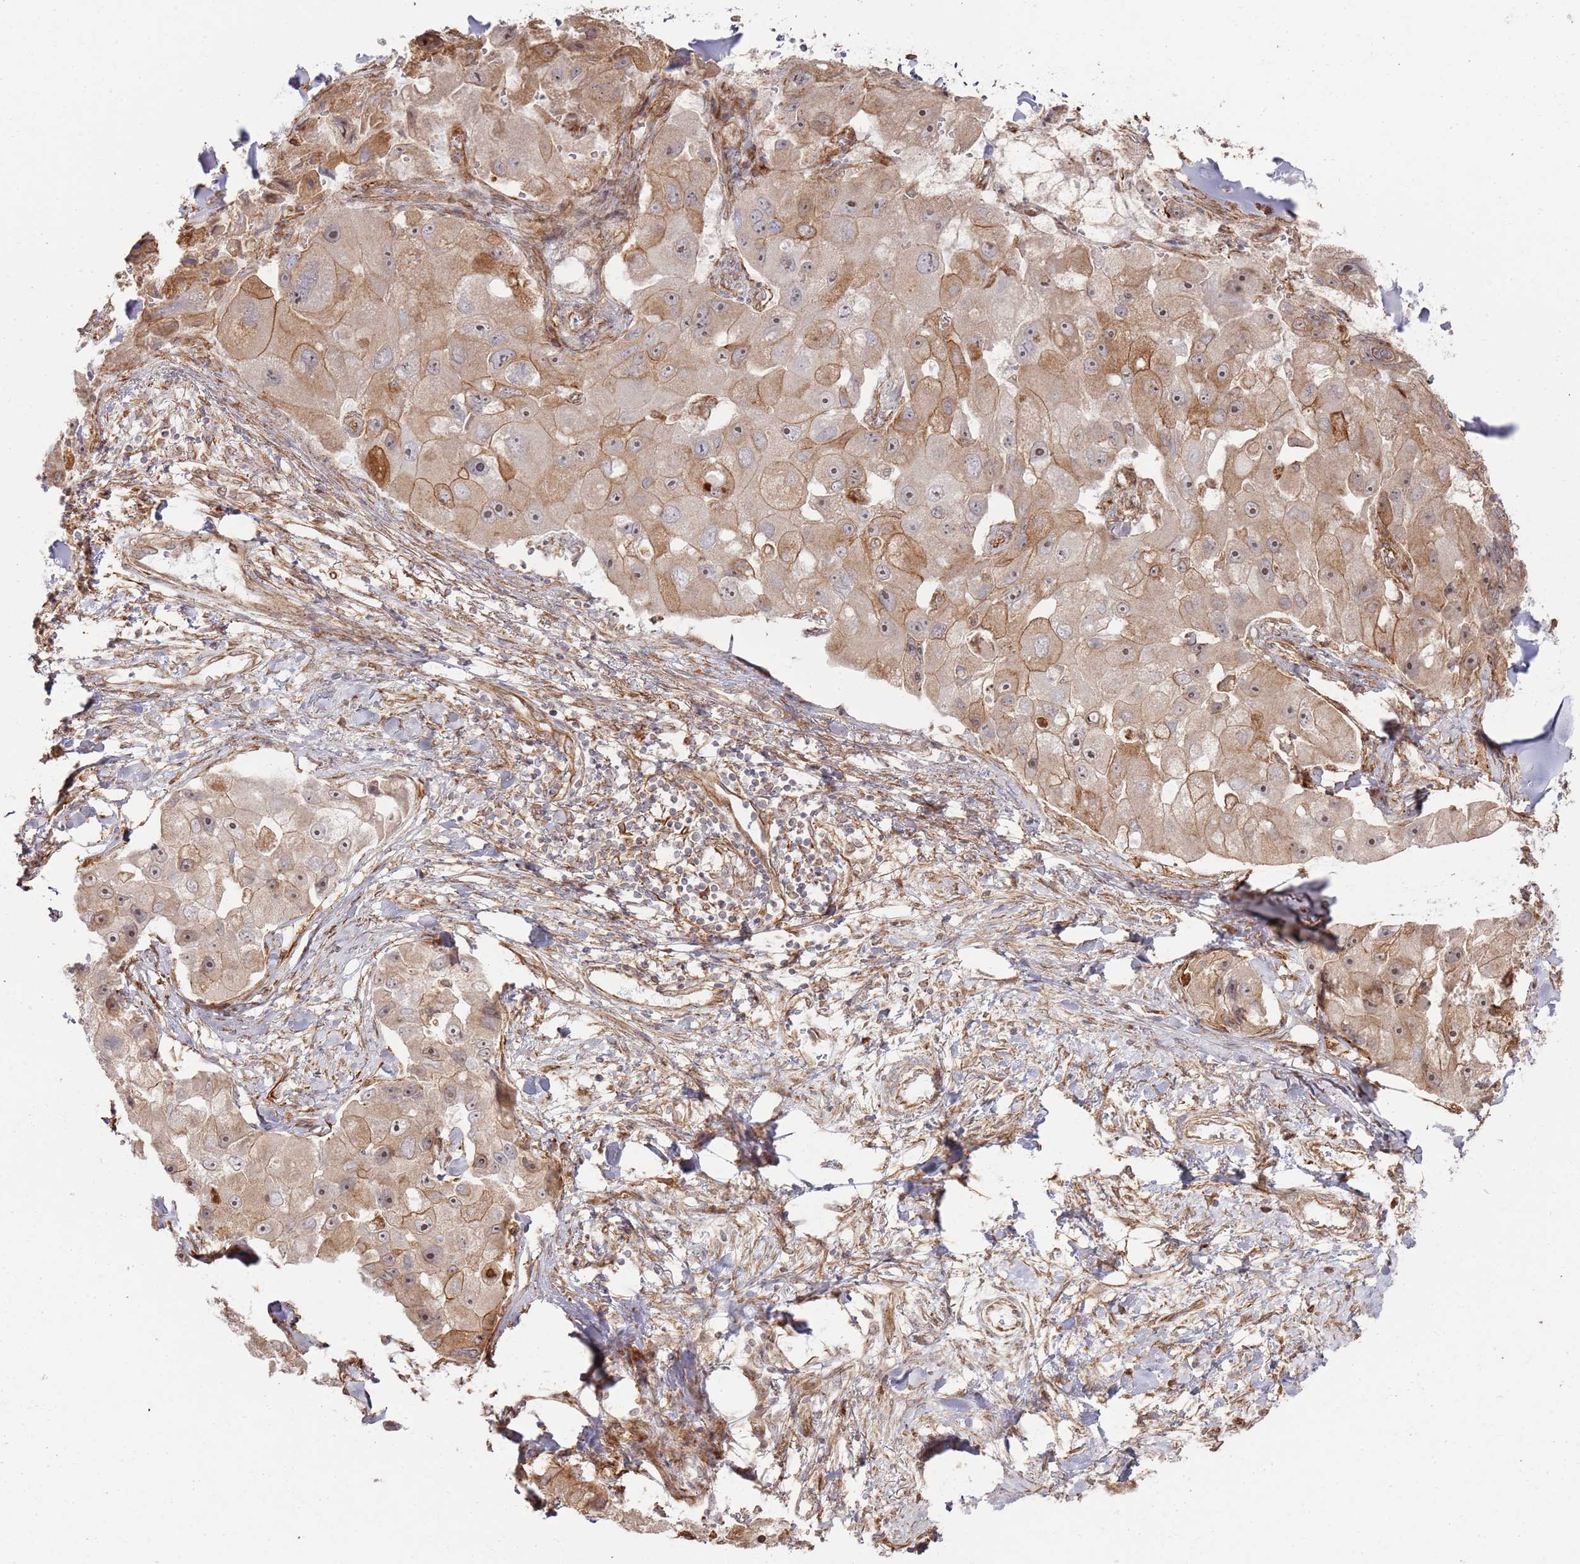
{"staining": {"intensity": "moderate", "quantity": ">75%", "location": "cytoplasmic/membranous,nuclear"}, "tissue": "lung cancer", "cell_type": "Tumor cells", "image_type": "cancer", "snomed": [{"axis": "morphology", "description": "Adenocarcinoma, NOS"}, {"axis": "topography", "description": "Lung"}], "caption": "A micrograph of human lung cancer (adenocarcinoma) stained for a protein shows moderate cytoplasmic/membranous and nuclear brown staining in tumor cells. (DAB = brown stain, brightfield microscopy at high magnification).", "gene": "PHF21A", "patient": {"sex": "female", "age": 54}}